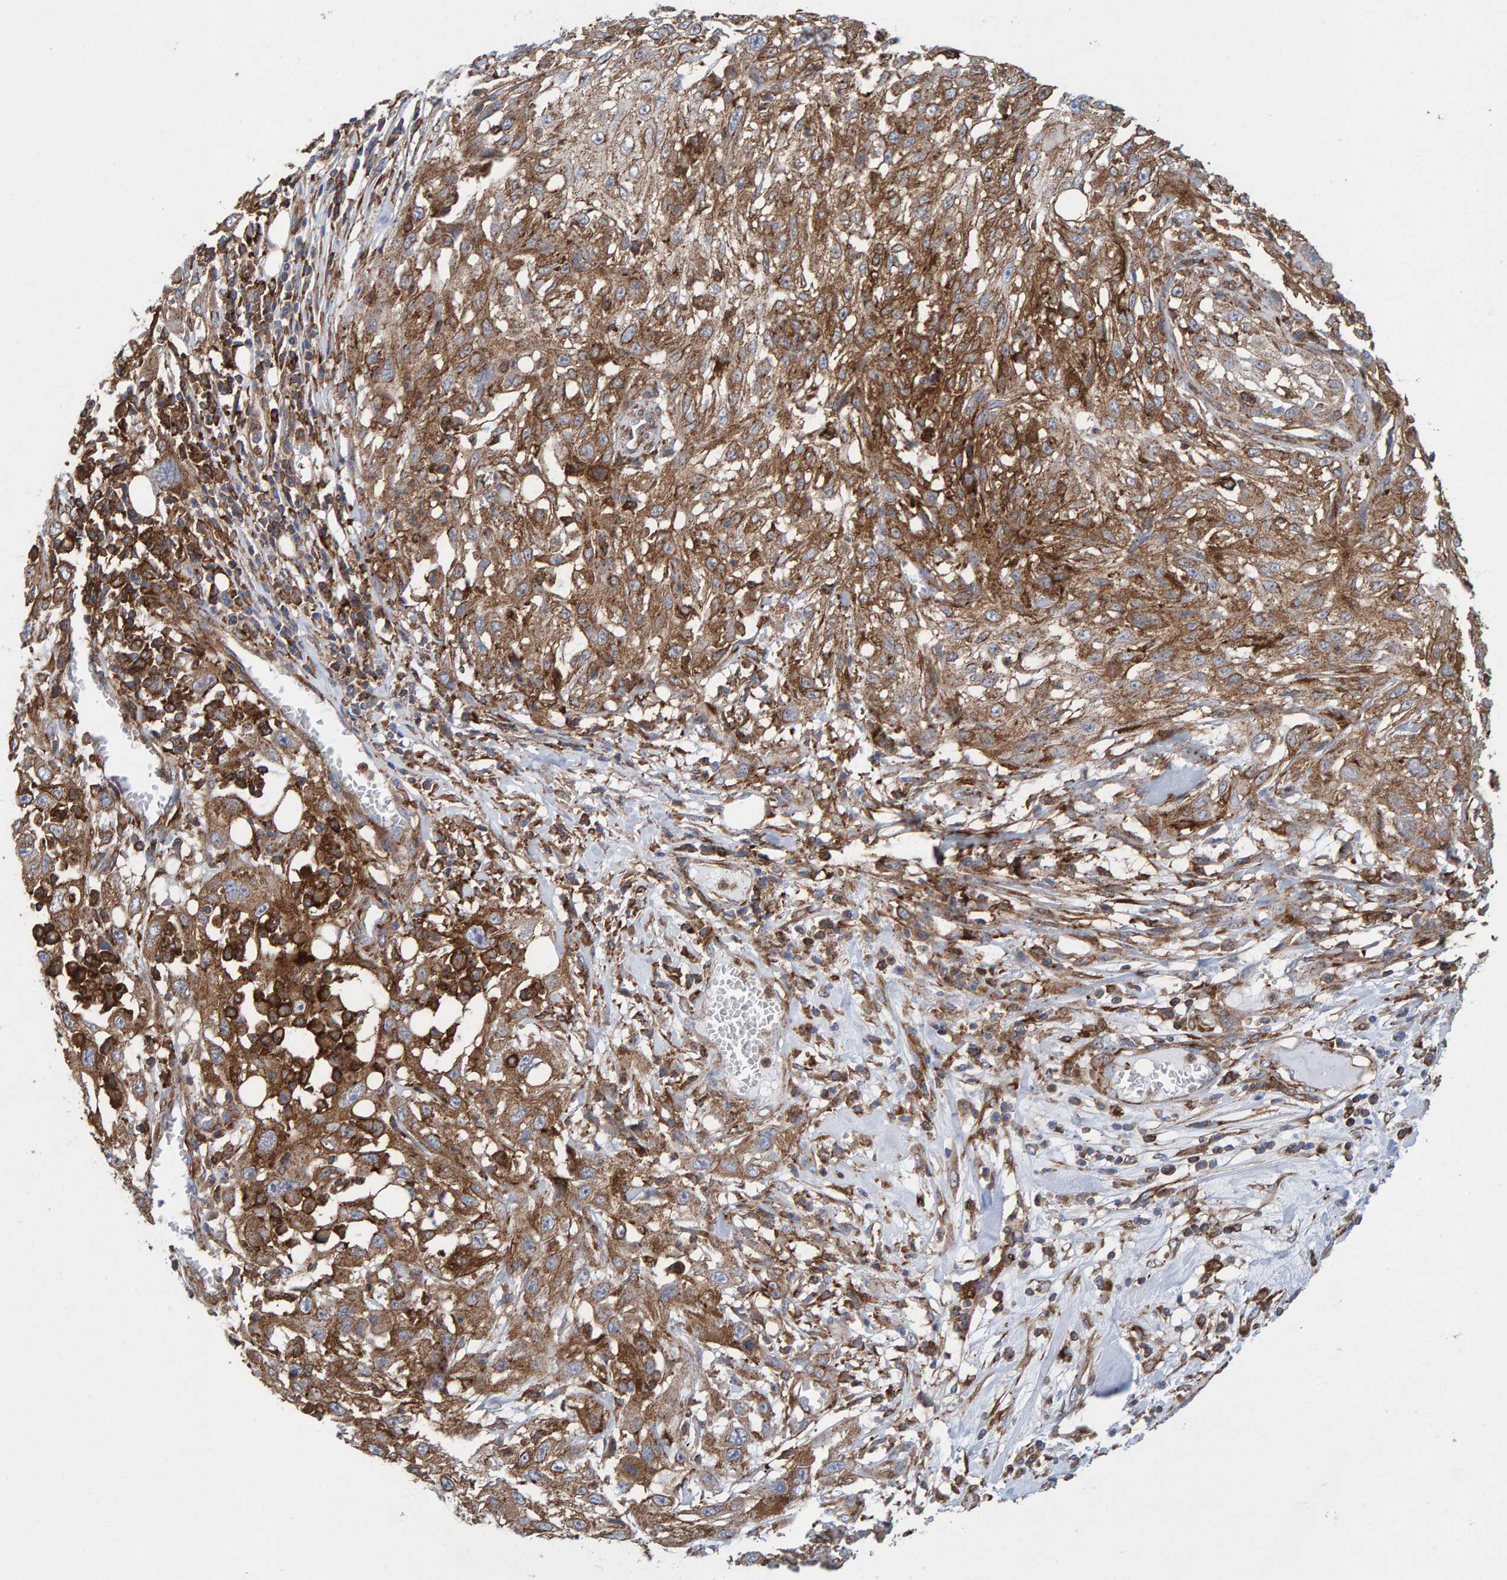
{"staining": {"intensity": "moderate", "quantity": ">75%", "location": "cytoplasmic/membranous"}, "tissue": "skin cancer", "cell_type": "Tumor cells", "image_type": "cancer", "snomed": [{"axis": "morphology", "description": "Squamous cell carcinoma, NOS"}, {"axis": "topography", "description": "Skin"}], "caption": "Immunohistochemistry photomicrograph of neoplastic tissue: squamous cell carcinoma (skin) stained using immunohistochemistry (IHC) exhibits medium levels of moderate protein expression localized specifically in the cytoplasmic/membranous of tumor cells, appearing as a cytoplasmic/membranous brown color.", "gene": "MVP", "patient": {"sex": "male", "age": 75}}